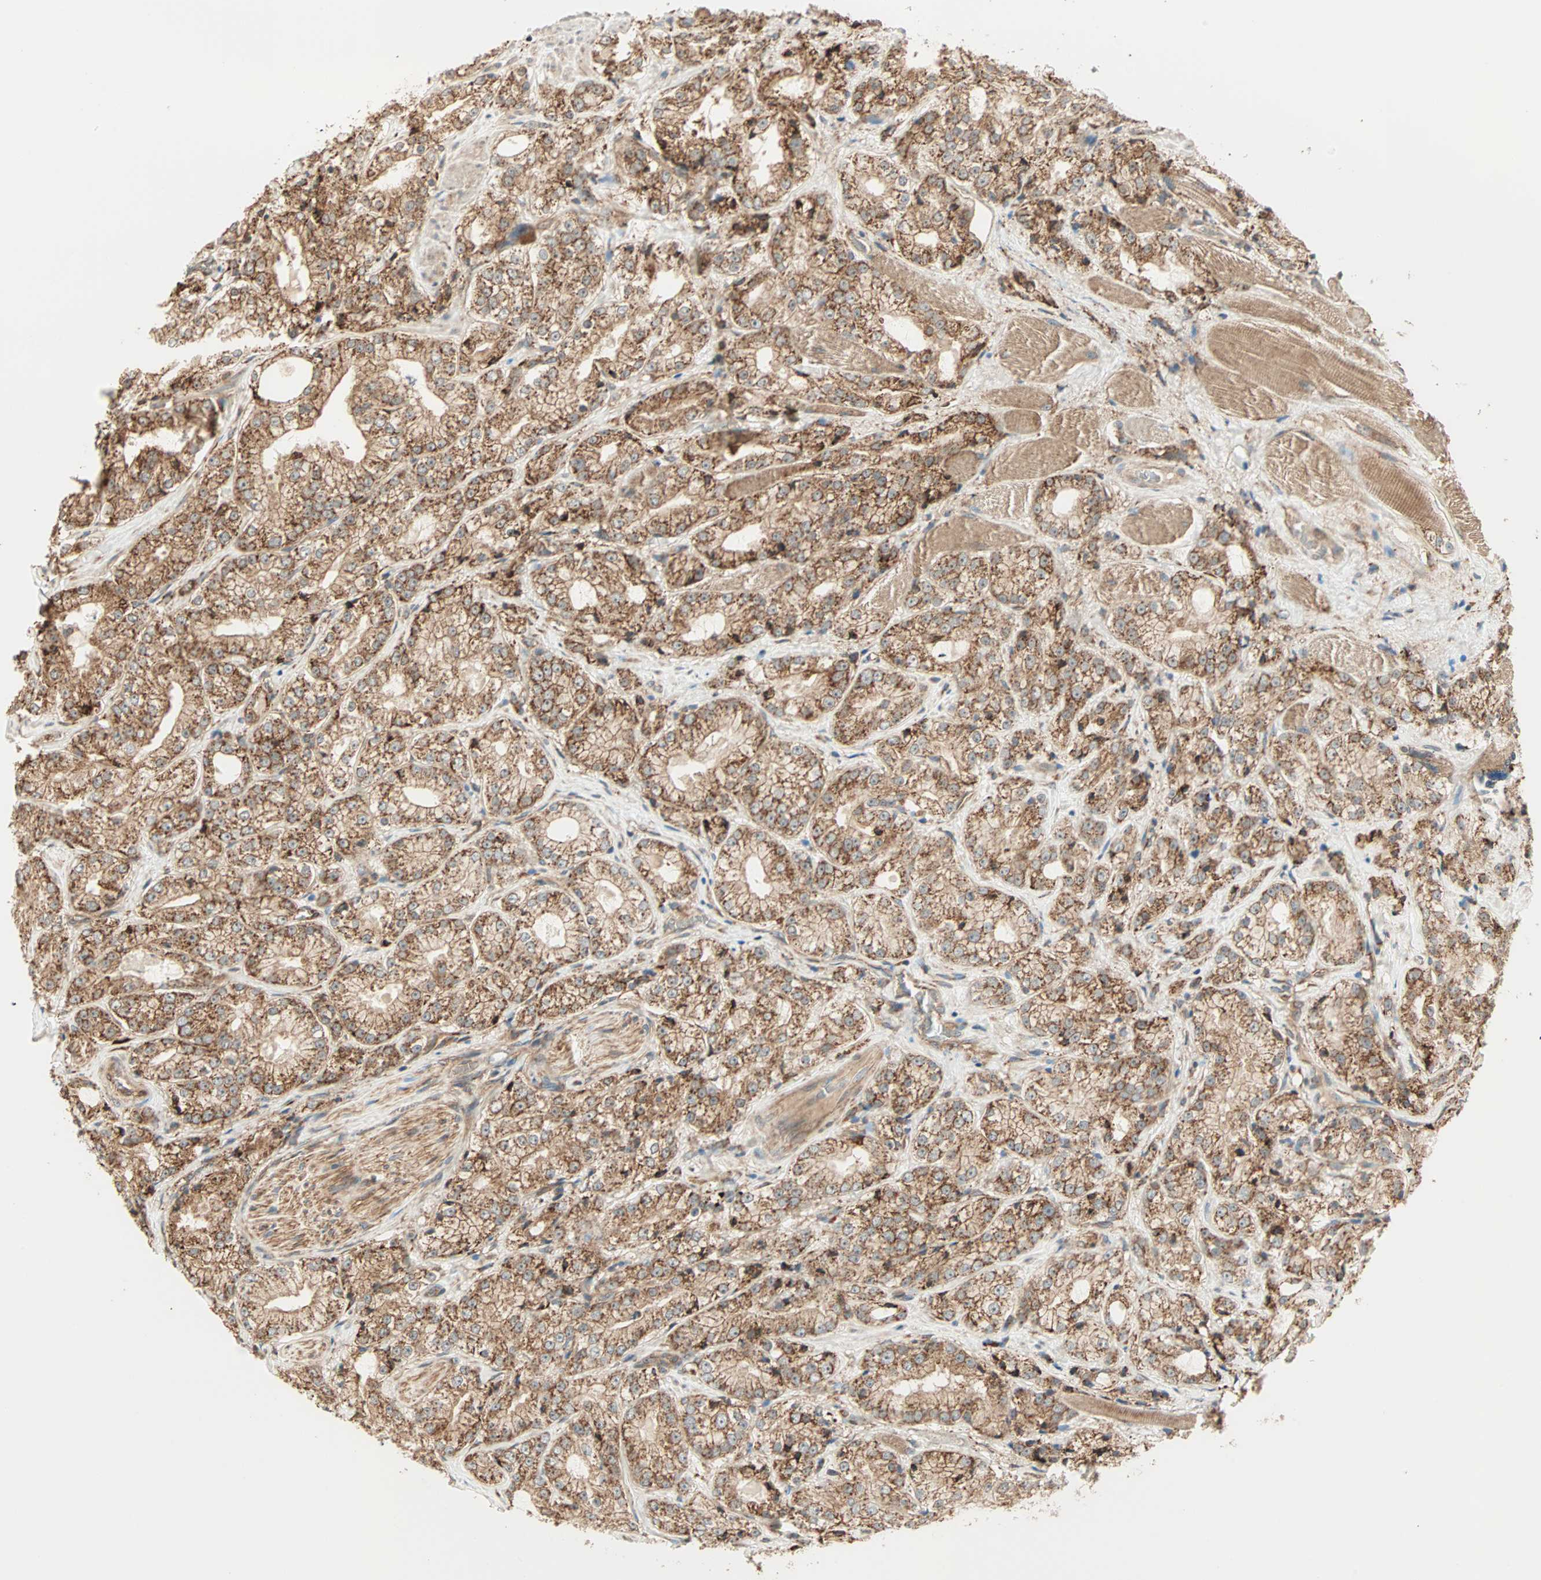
{"staining": {"intensity": "strong", "quantity": ">75%", "location": "cytoplasmic/membranous"}, "tissue": "prostate cancer", "cell_type": "Tumor cells", "image_type": "cancer", "snomed": [{"axis": "morphology", "description": "Adenocarcinoma, High grade"}, {"axis": "topography", "description": "Prostate"}], "caption": "This image demonstrates prostate high-grade adenocarcinoma stained with IHC to label a protein in brown. The cytoplasmic/membranous of tumor cells show strong positivity for the protein. Nuclei are counter-stained blue.", "gene": "P4HA1", "patient": {"sex": "male", "age": 73}}